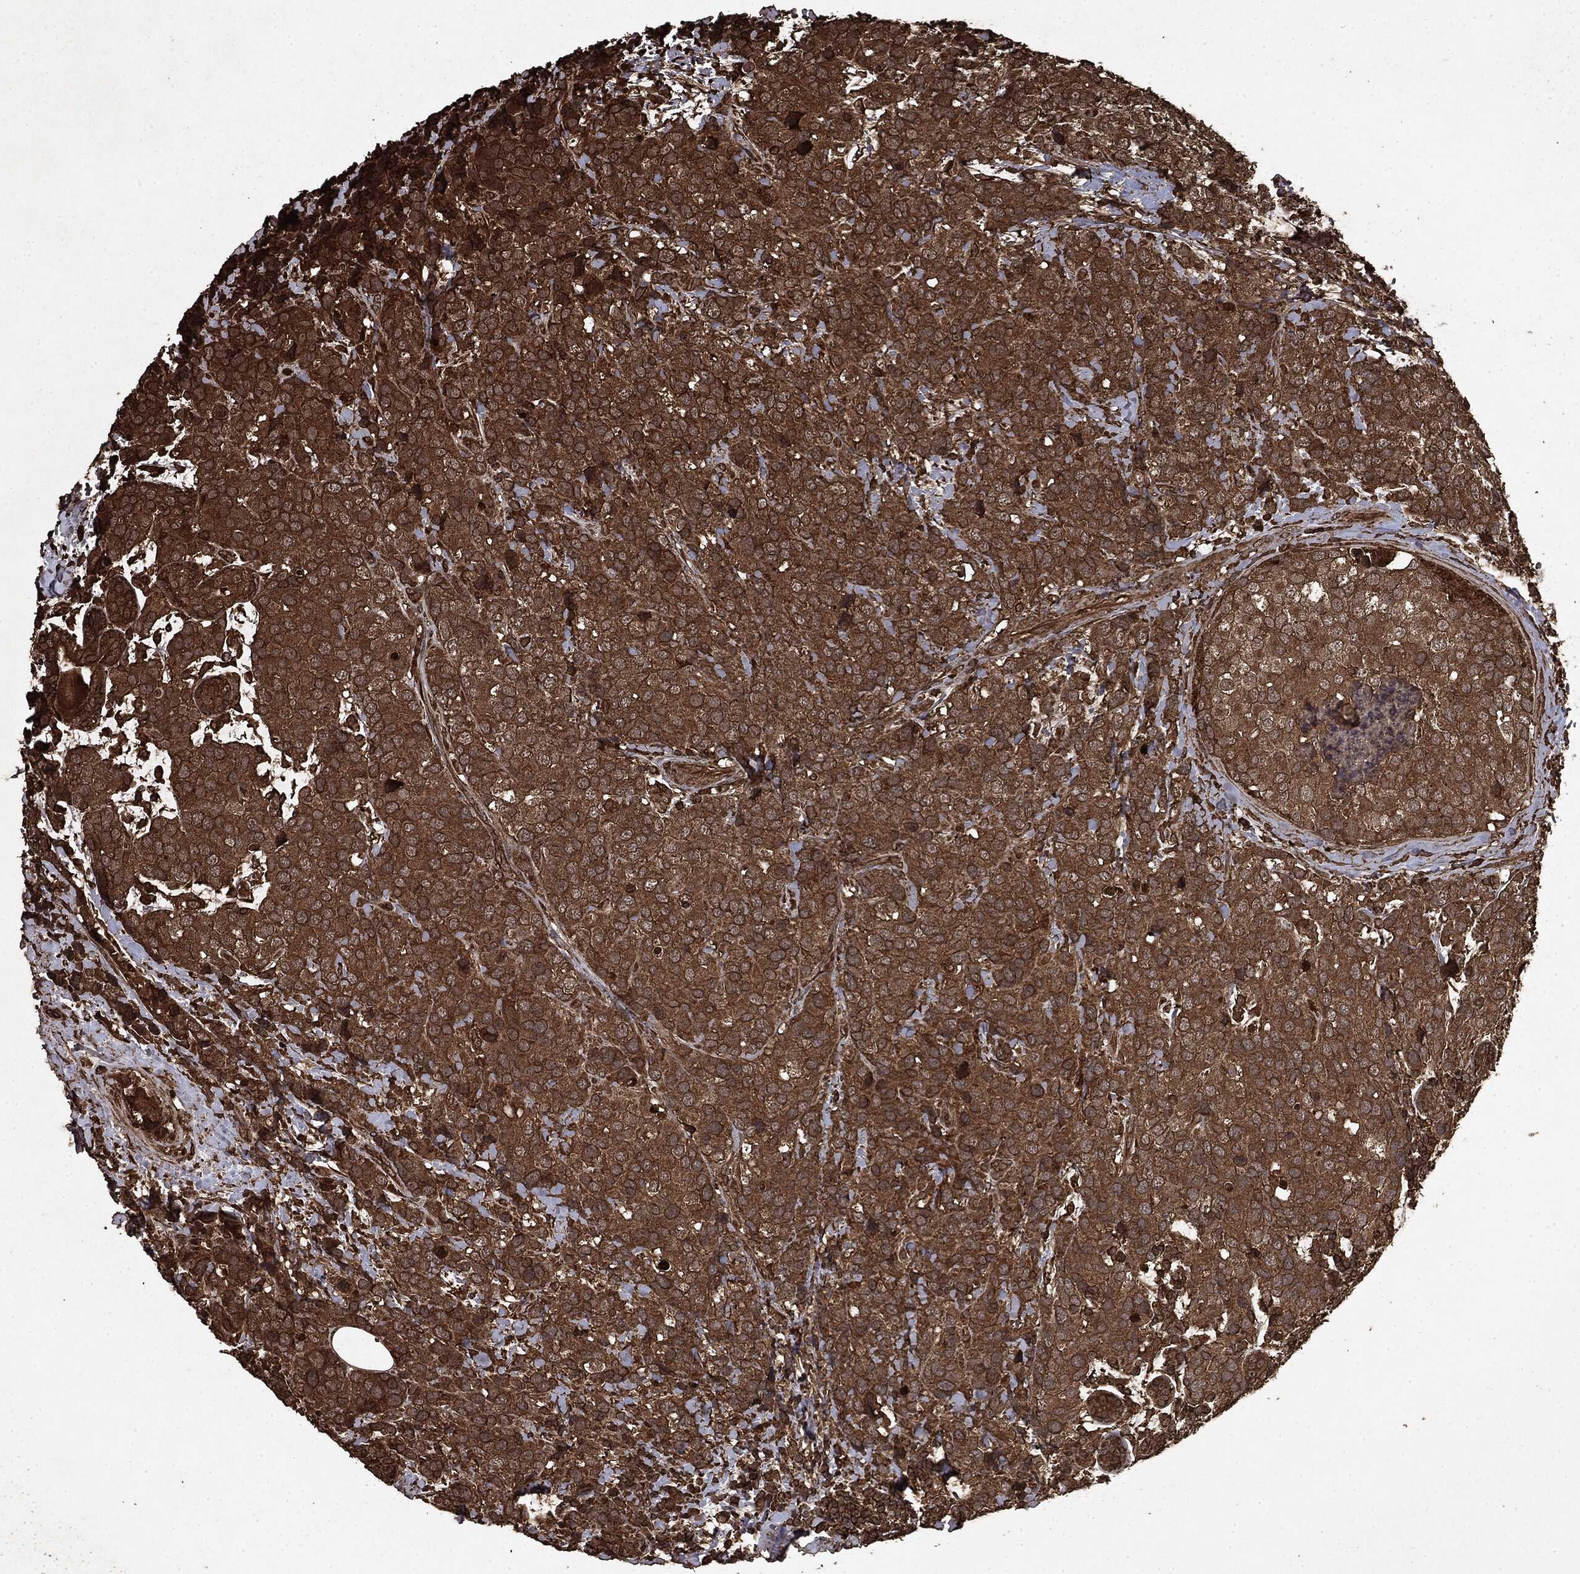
{"staining": {"intensity": "strong", "quantity": ">75%", "location": "cytoplasmic/membranous"}, "tissue": "breast cancer", "cell_type": "Tumor cells", "image_type": "cancer", "snomed": [{"axis": "morphology", "description": "Lobular carcinoma"}, {"axis": "topography", "description": "Breast"}], "caption": "About >75% of tumor cells in lobular carcinoma (breast) show strong cytoplasmic/membranous protein positivity as visualized by brown immunohistochemical staining.", "gene": "ARAF", "patient": {"sex": "female", "age": 59}}